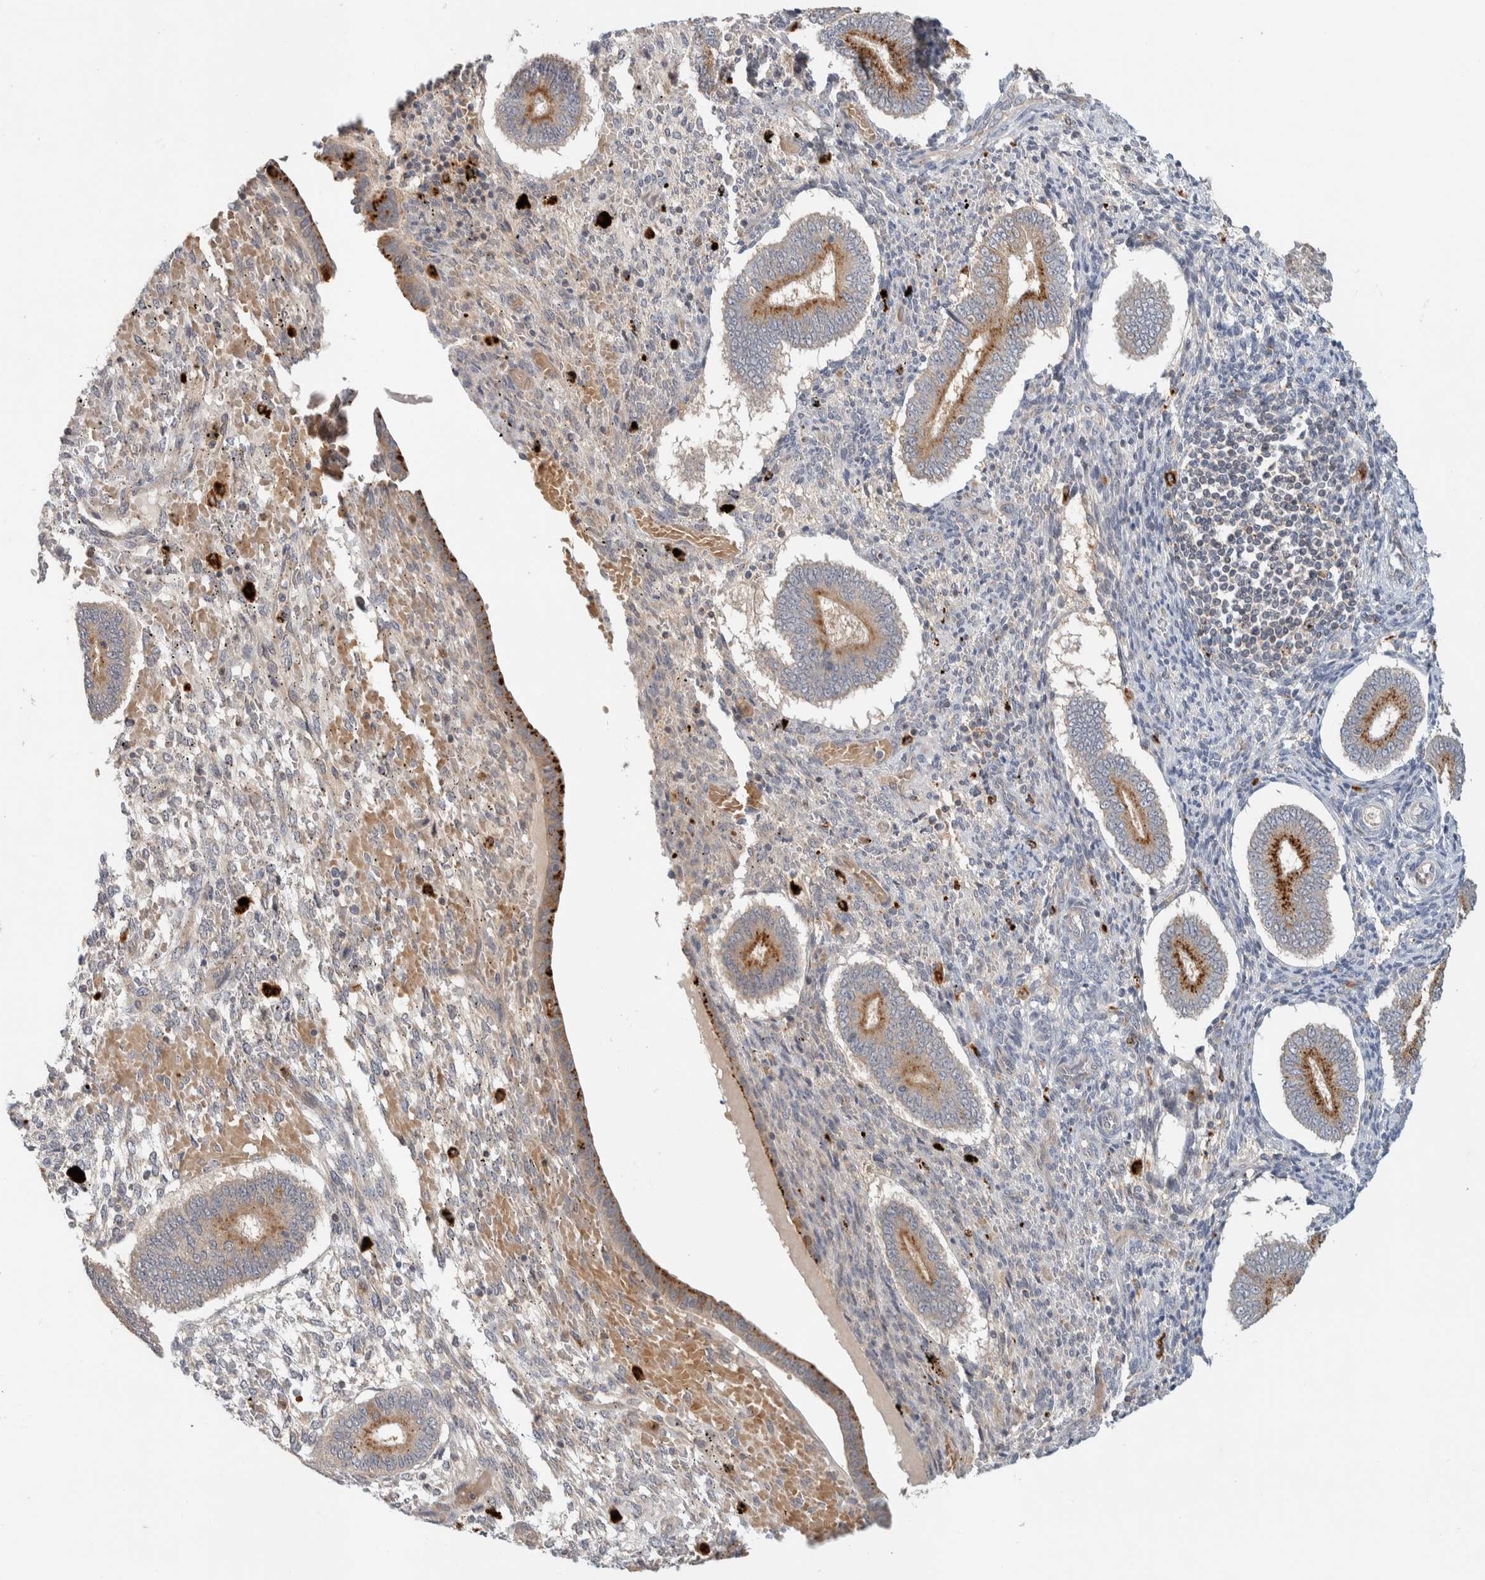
{"staining": {"intensity": "negative", "quantity": "none", "location": "none"}, "tissue": "endometrium", "cell_type": "Cells in endometrial stroma", "image_type": "normal", "snomed": [{"axis": "morphology", "description": "Normal tissue, NOS"}, {"axis": "topography", "description": "Endometrium"}], "caption": "The immunohistochemistry (IHC) micrograph has no significant positivity in cells in endometrial stroma of endometrium.", "gene": "GCLM", "patient": {"sex": "female", "age": 42}}